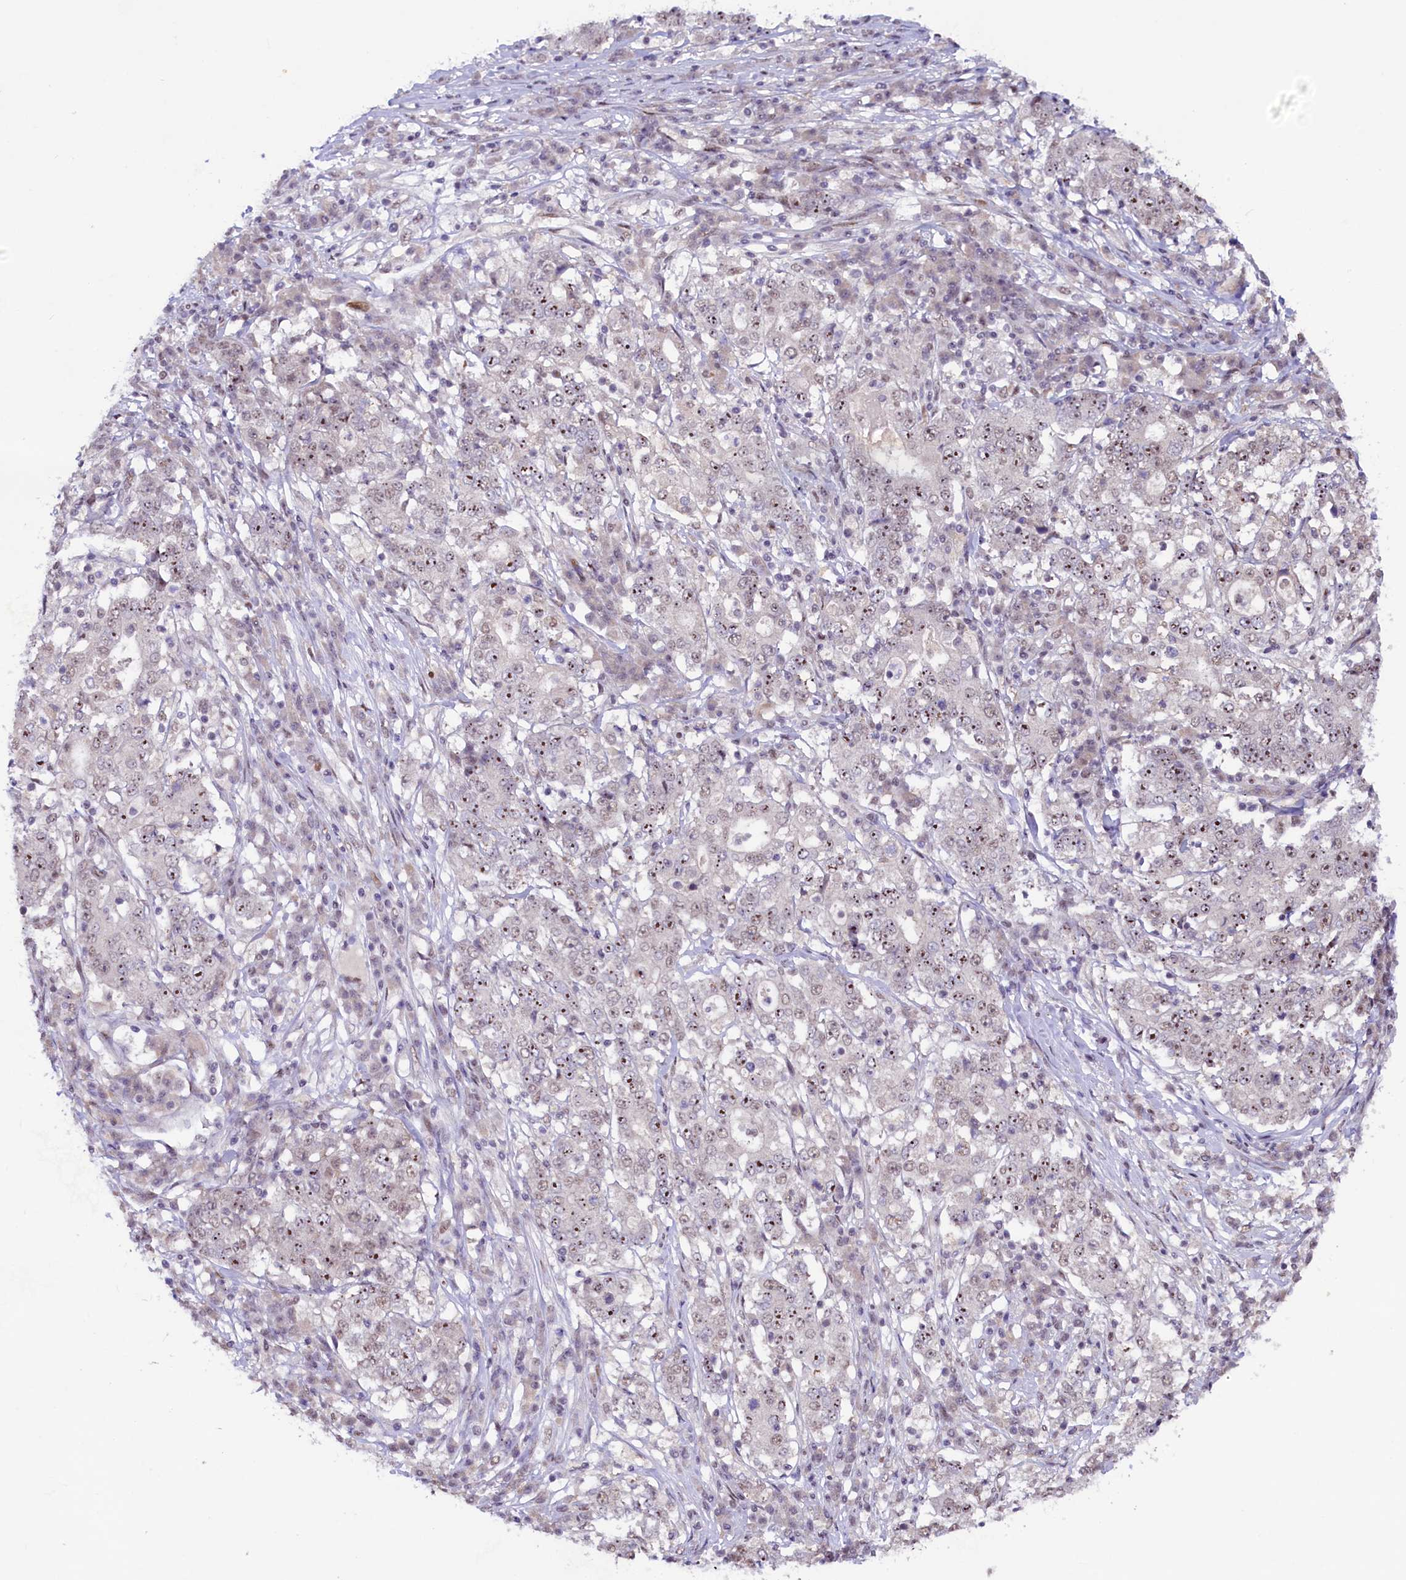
{"staining": {"intensity": "moderate", "quantity": ">75%", "location": "nuclear"}, "tissue": "stomach cancer", "cell_type": "Tumor cells", "image_type": "cancer", "snomed": [{"axis": "morphology", "description": "Adenocarcinoma, NOS"}, {"axis": "topography", "description": "Stomach"}], "caption": "Approximately >75% of tumor cells in human stomach cancer (adenocarcinoma) demonstrate moderate nuclear protein staining as visualized by brown immunohistochemical staining.", "gene": "ANKS3", "patient": {"sex": "male", "age": 59}}